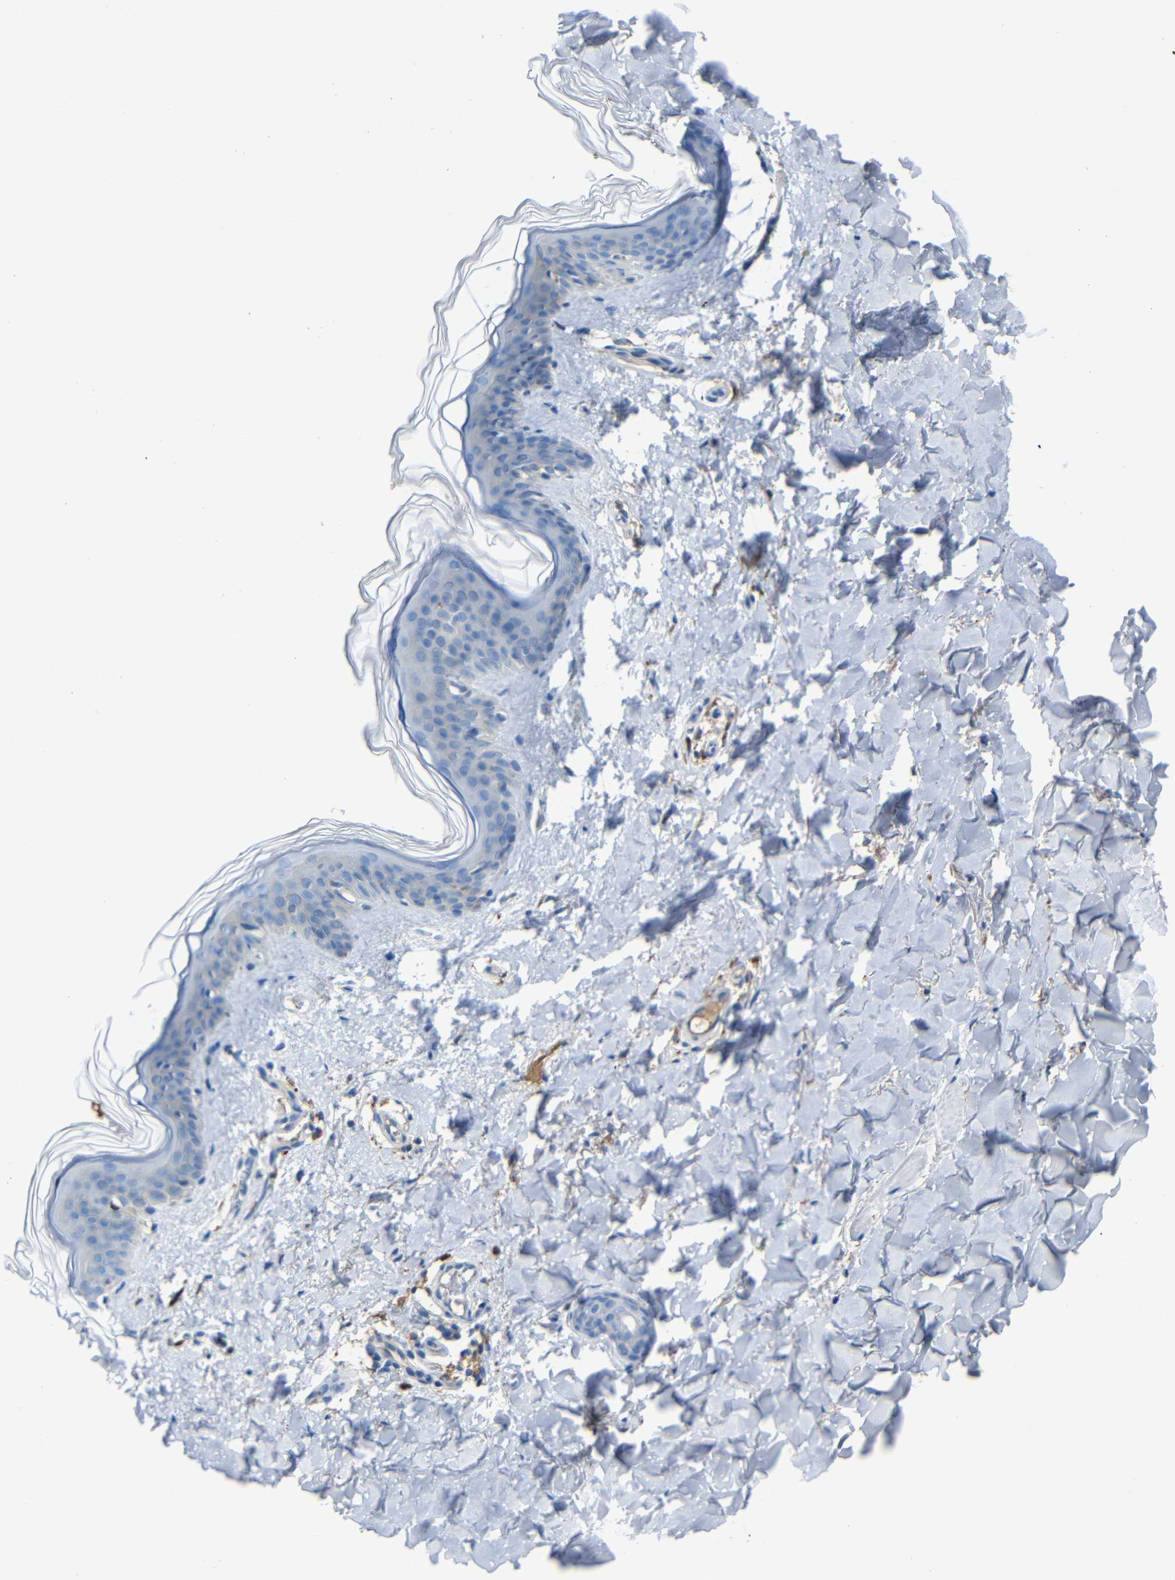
{"staining": {"intensity": "weak", "quantity": "<25%", "location": "cytoplasmic/membranous"}, "tissue": "skin", "cell_type": "Fibroblasts", "image_type": "normal", "snomed": [{"axis": "morphology", "description": "Normal tissue, NOS"}, {"axis": "topography", "description": "Skin"}], "caption": "An immunohistochemistry (IHC) photomicrograph of unremarkable skin is shown. There is no staining in fibroblasts of skin.", "gene": "SERPINA1", "patient": {"sex": "female", "age": 41}}